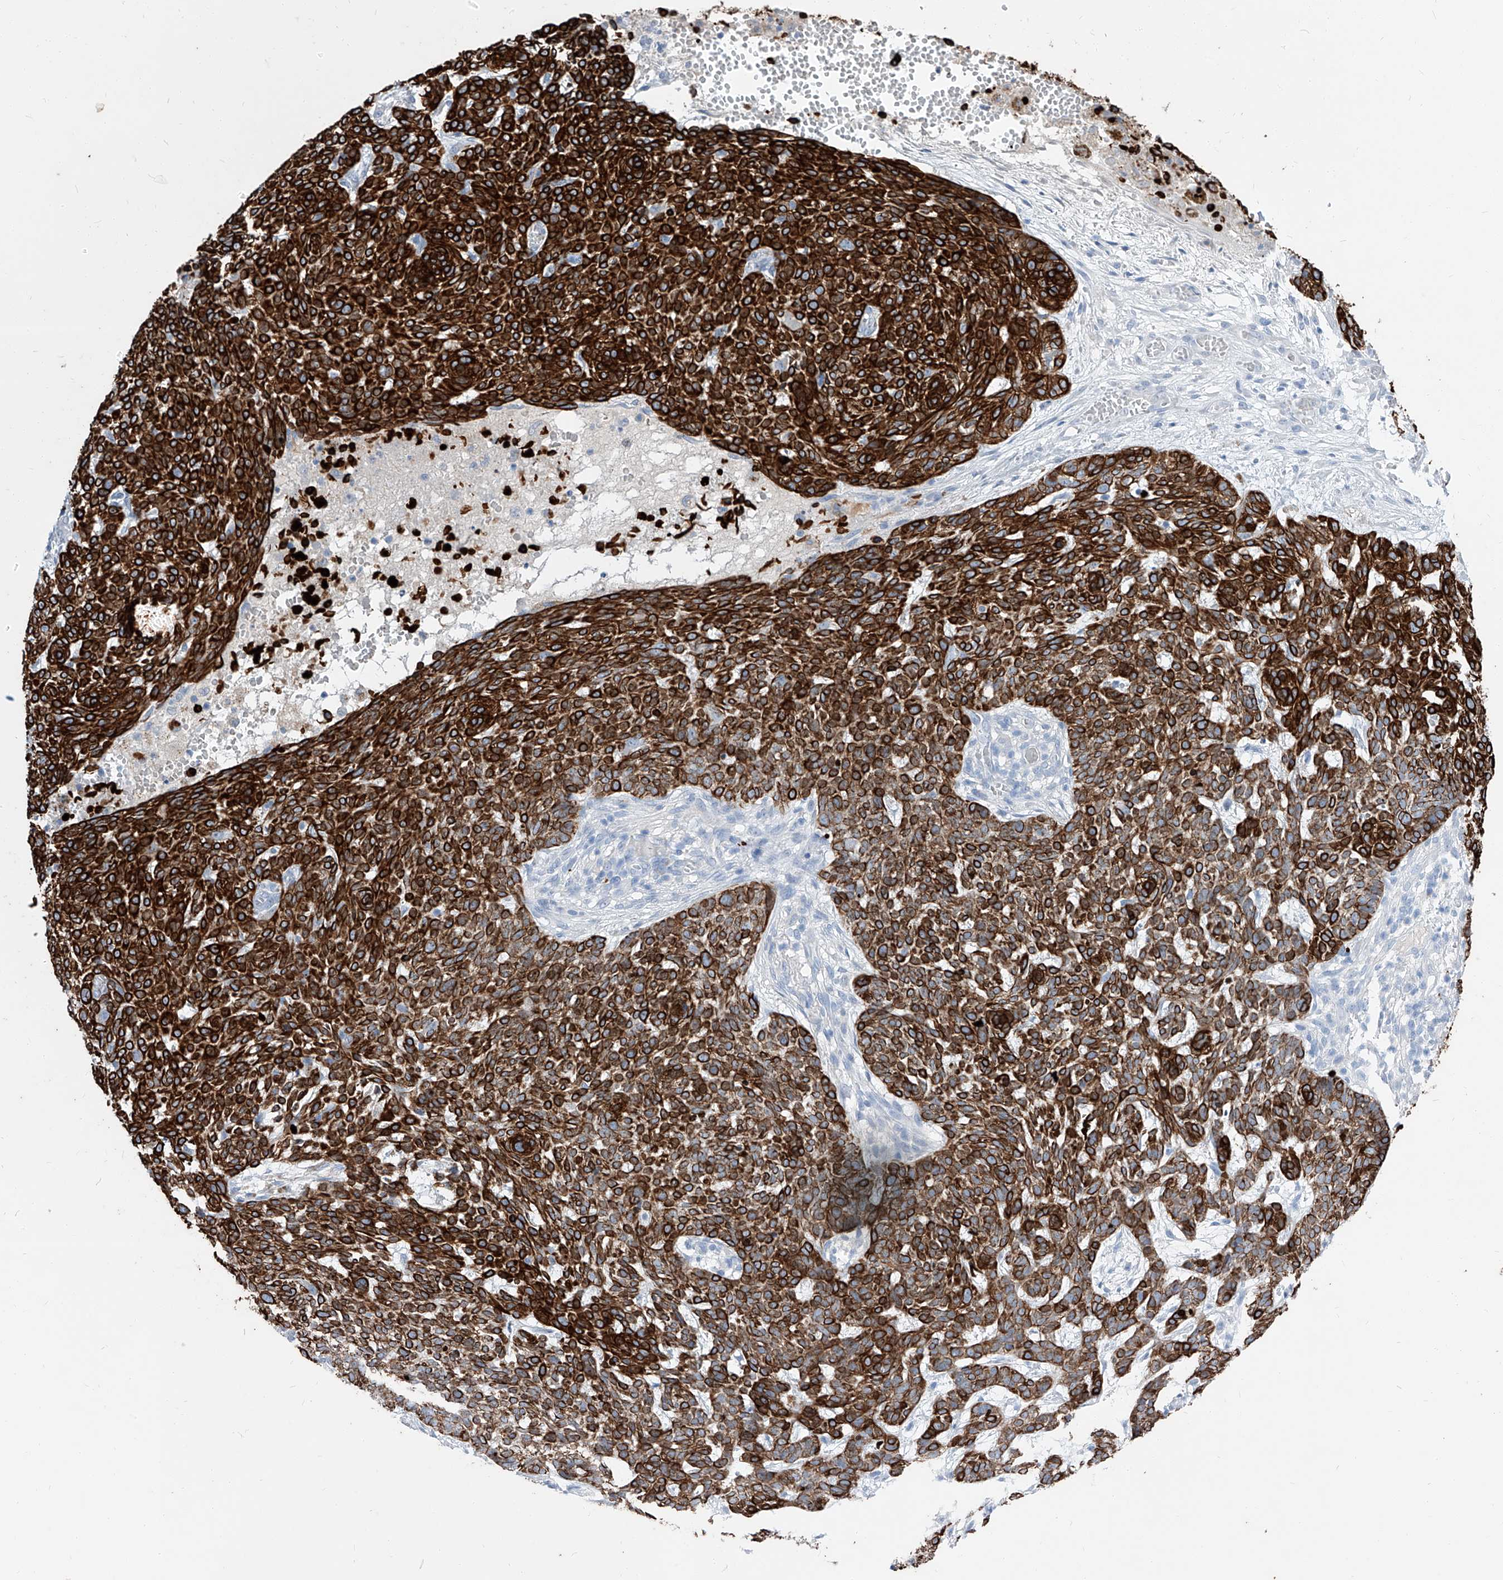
{"staining": {"intensity": "strong", "quantity": ">75%", "location": "cytoplasmic/membranous"}, "tissue": "skin cancer", "cell_type": "Tumor cells", "image_type": "cancer", "snomed": [{"axis": "morphology", "description": "Basal cell carcinoma"}, {"axis": "topography", "description": "Skin"}], "caption": "Skin cancer (basal cell carcinoma) stained for a protein (brown) demonstrates strong cytoplasmic/membranous positive positivity in approximately >75% of tumor cells.", "gene": "FRS3", "patient": {"sex": "male", "age": 85}}